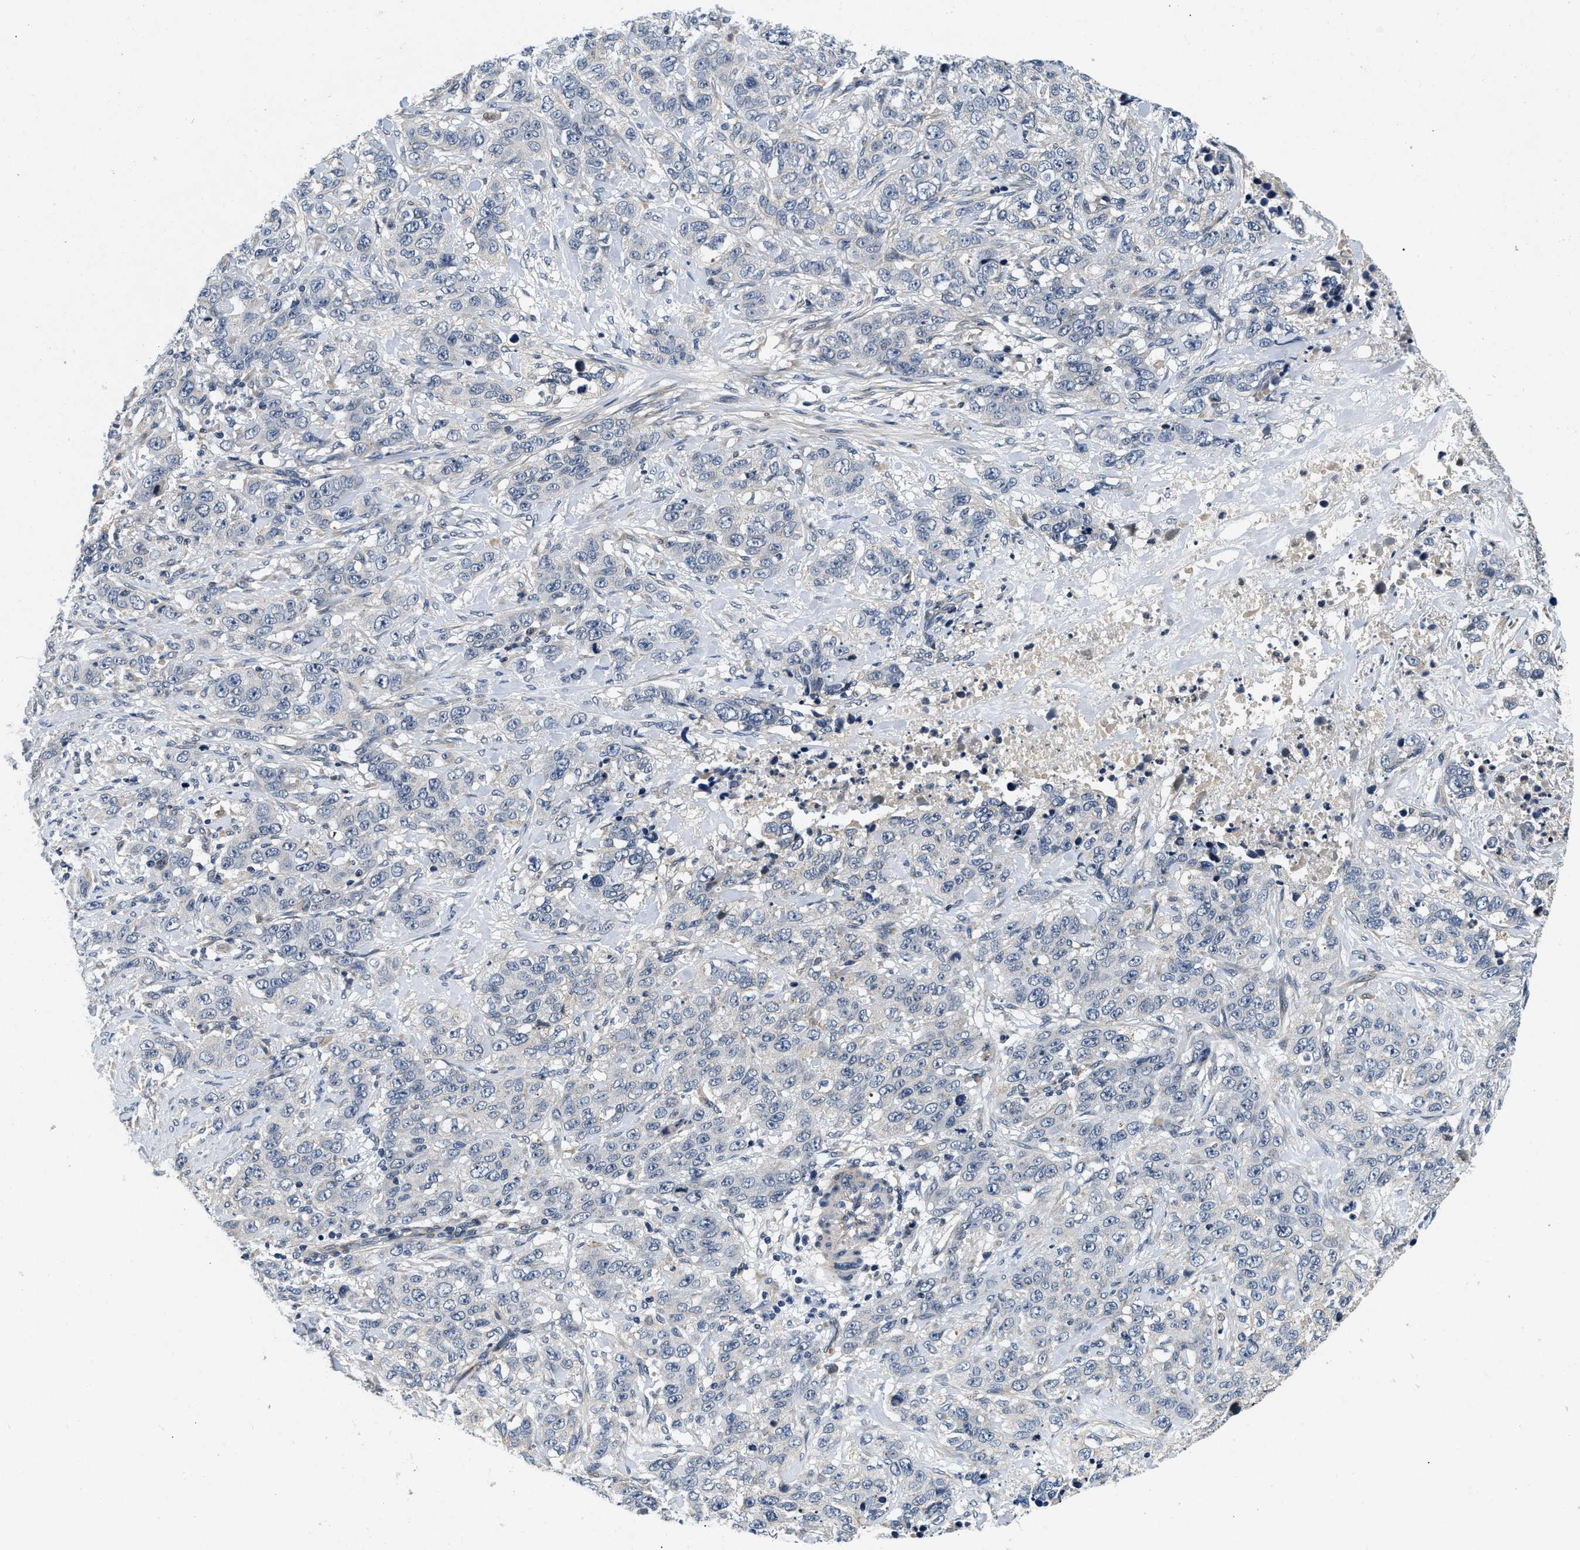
{"staining": {"intensity": "negative", "quantity": "none", "location": "none"}, "tissue": "stomach cancer", "cell_type": "Tumor cells", "image_type": "cancer", "snomed": [{"axis": "morphology", "description": "Adenocarcinoma, NOS"}, {"axis": "topography", "description": "Stomach"}], "caption": "This is an IHC histopathology image of adenocarcinoma (stomach). There is no positivity in tumor cells.", "gene": "PDP1", "patient": {"sex": "male", "age": 48}}